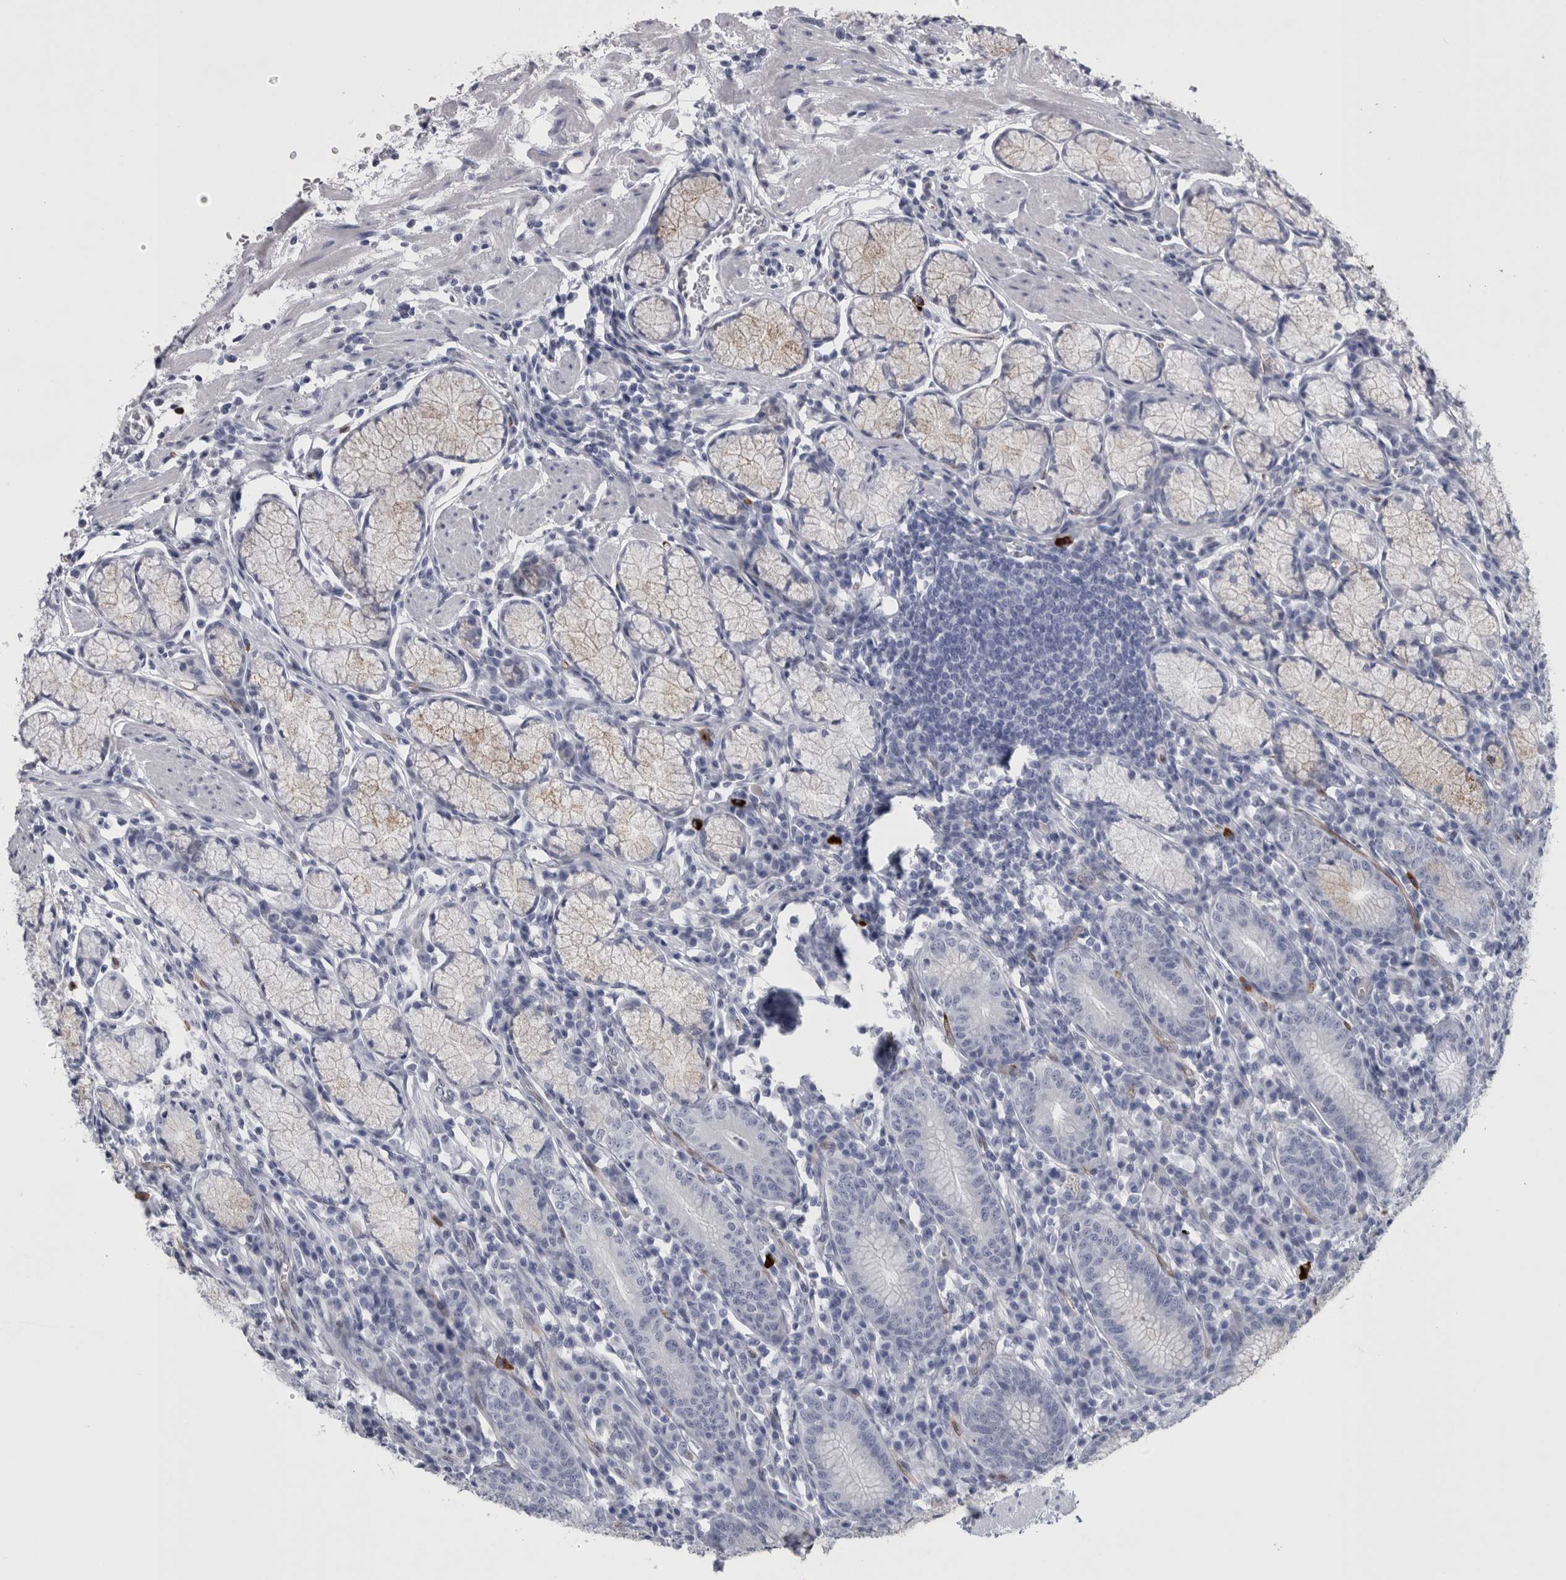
{"staining": {"intensity": "weak", "quantity": "<25%", "location": "cytoplasmic/membranous"}, "tissue": "stomach", "cell_type": "Glandular cells", "image_type": "normal", "snomed": [{"axis": "morphology", "description": "Normal tissue, NOS"}, {"axis": "topography", "description": "Stomach"}], "caption": "This is an immunohistochemistry photomicrograph of benign human stomach. There is no staining in glandular cells.", "gene": "VWDE", "patient": {"sex": "male", "age": 55}}